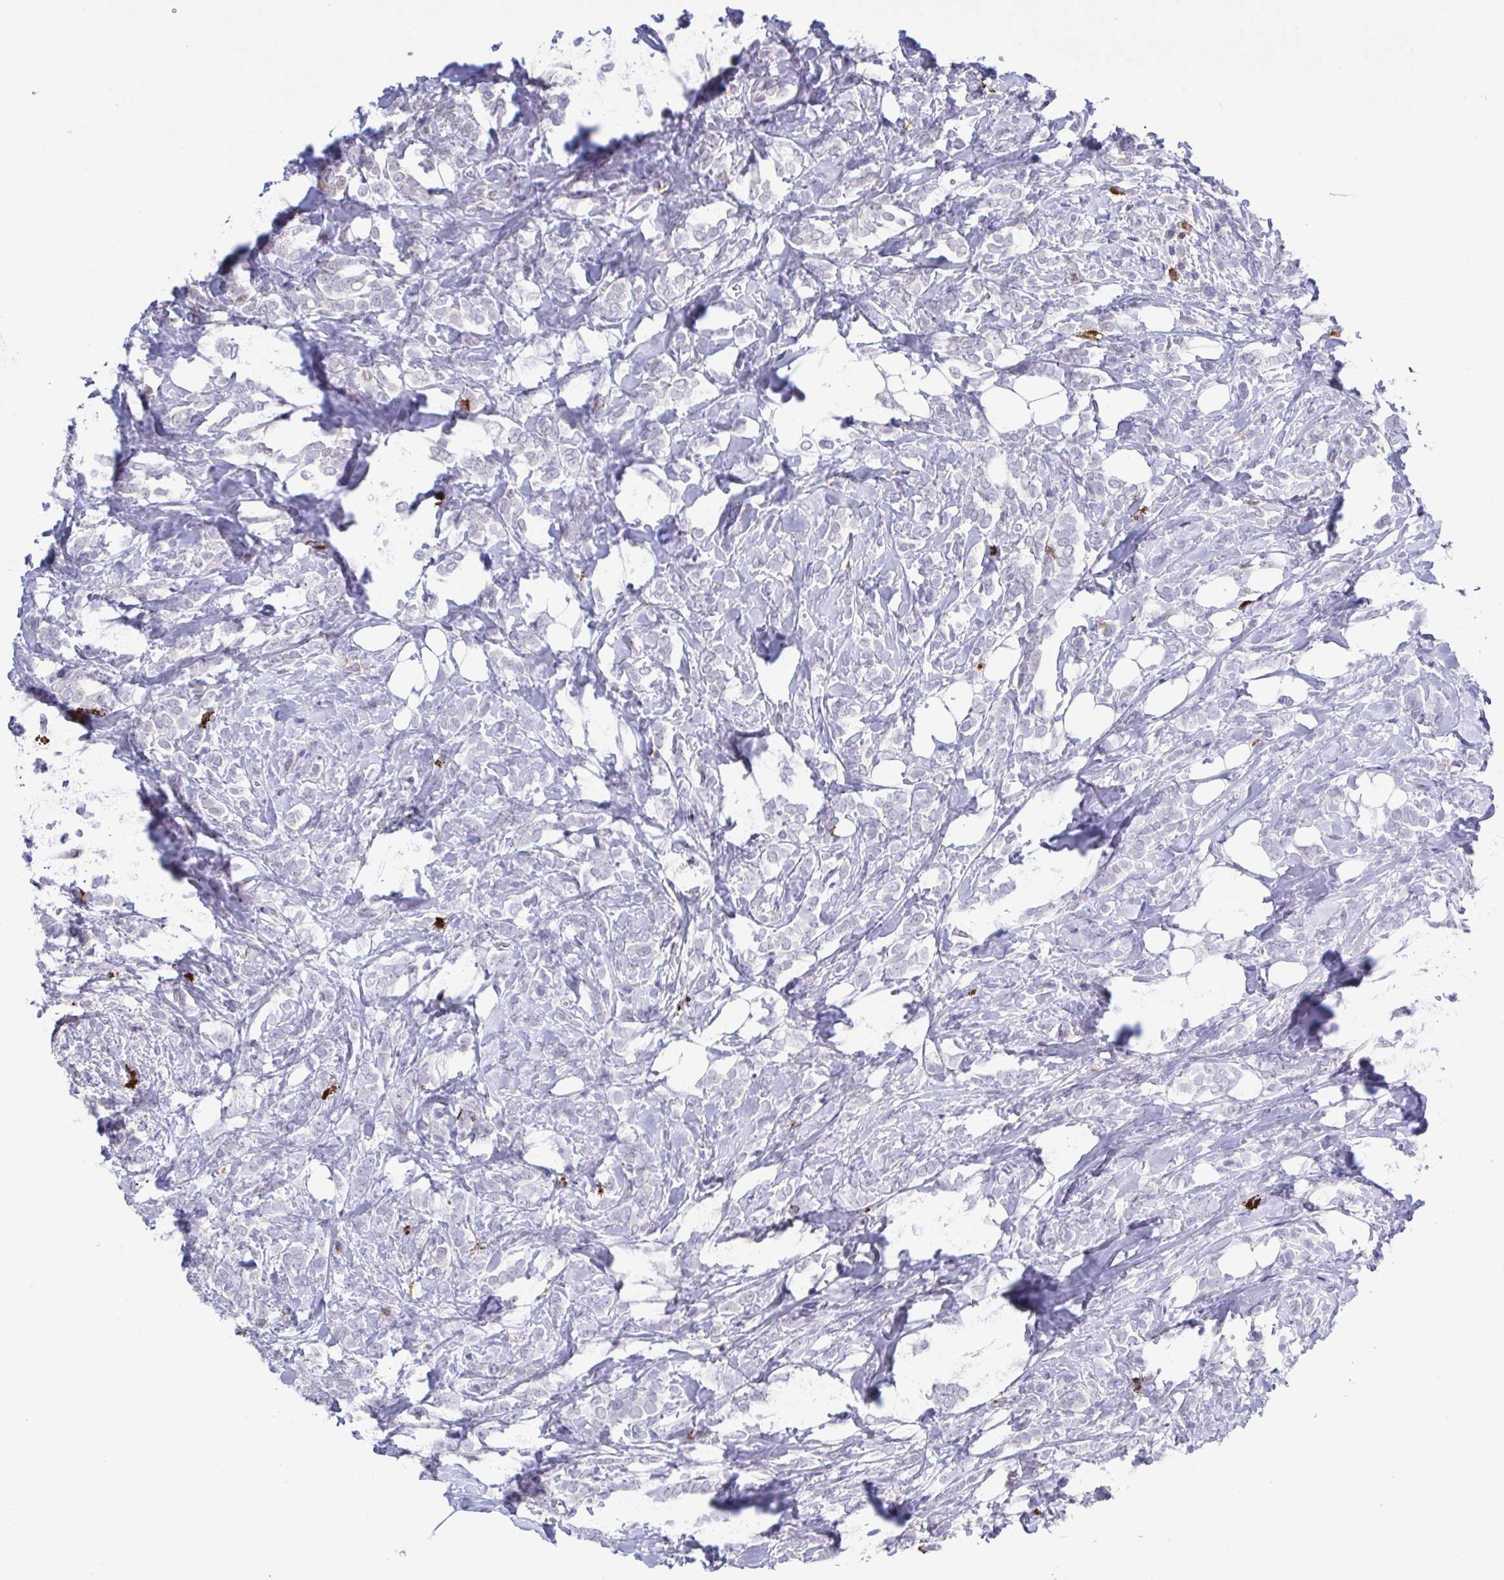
{"staining": {"intensity": "negative", "quantity": "none", "location": "none"}, "tissue": "breast cancer", "cell_type": "Tumor cells", "image_type": "cancer", "snomed": [{"axis": "morphology", "description": "Lobular carcinoma"}, {"axis": "topography", "description": "Breast"}], "caption": "Immunohistochemistry image of neoplastic tissue: human breast cancer stained with DAB (3,3'-diaminobenzidine) exhibits no significant protein positivity in tumor cells. (DAB (3,3'-diaminobenzidine) immunohistochemistry, high magnification).", "gene": "PGLYRP1", "patient": {"sex": "female", "age": 49}}